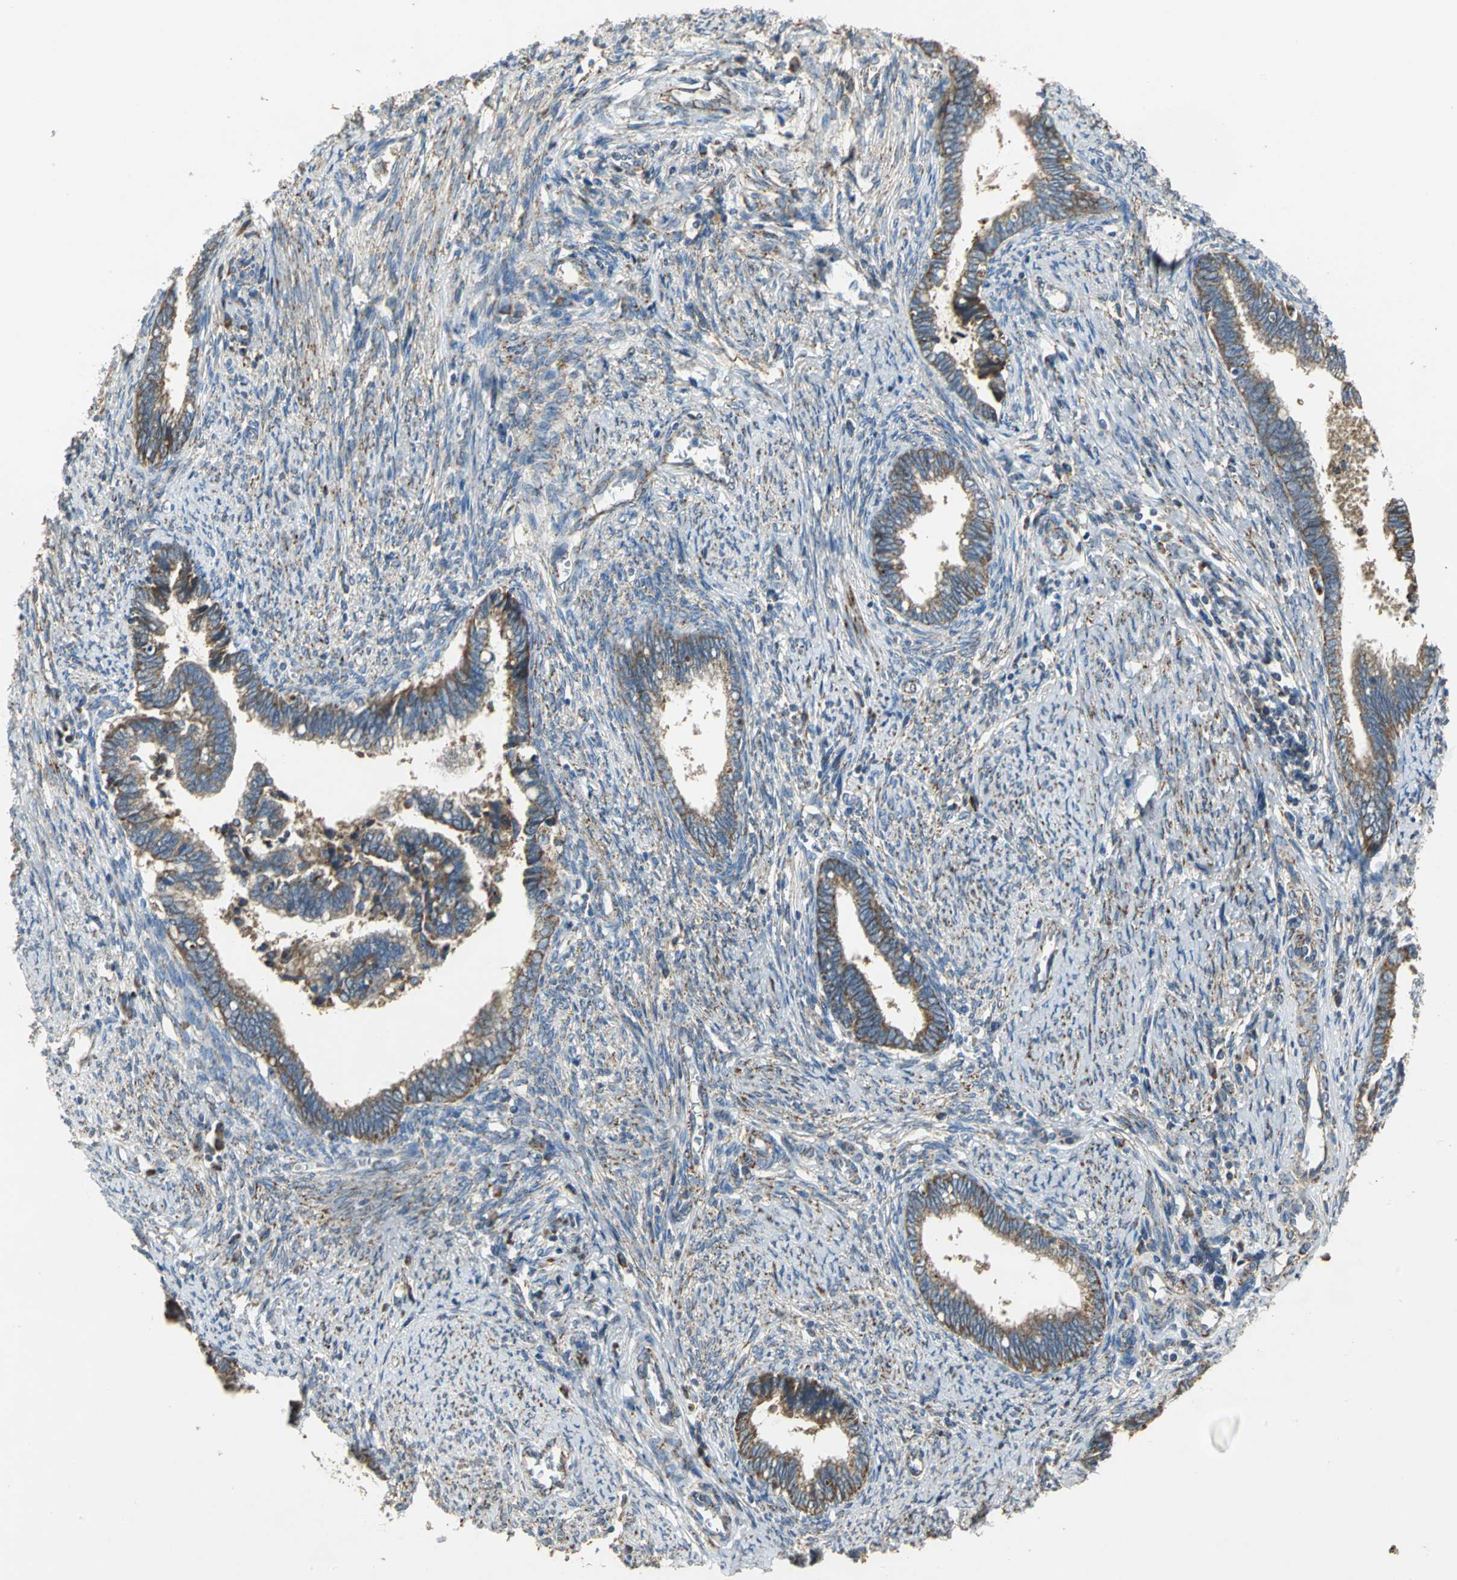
{"staining": {"intensity": "strong", "quantity": ">75%", "location": "cytoplasmic/membranous"}, "tissue": "cervical cancer", "cell_type": "Tumor cells", "image_type": "cancer", "snomed": [{"axis": "morphology", "description": "Adenocarcinoma, NOS"}, {"axis": "topography", "description": "Cervix"}], "caption": "The image reveals immunohistochemical staining of cervical cancer (adenocarcinoma). There is strong cytoplasmic/membranous expression is present in about >75% of tumor cells.", "gene": "NDUFB5", "patient": {"sex": "female", "age": 44}}